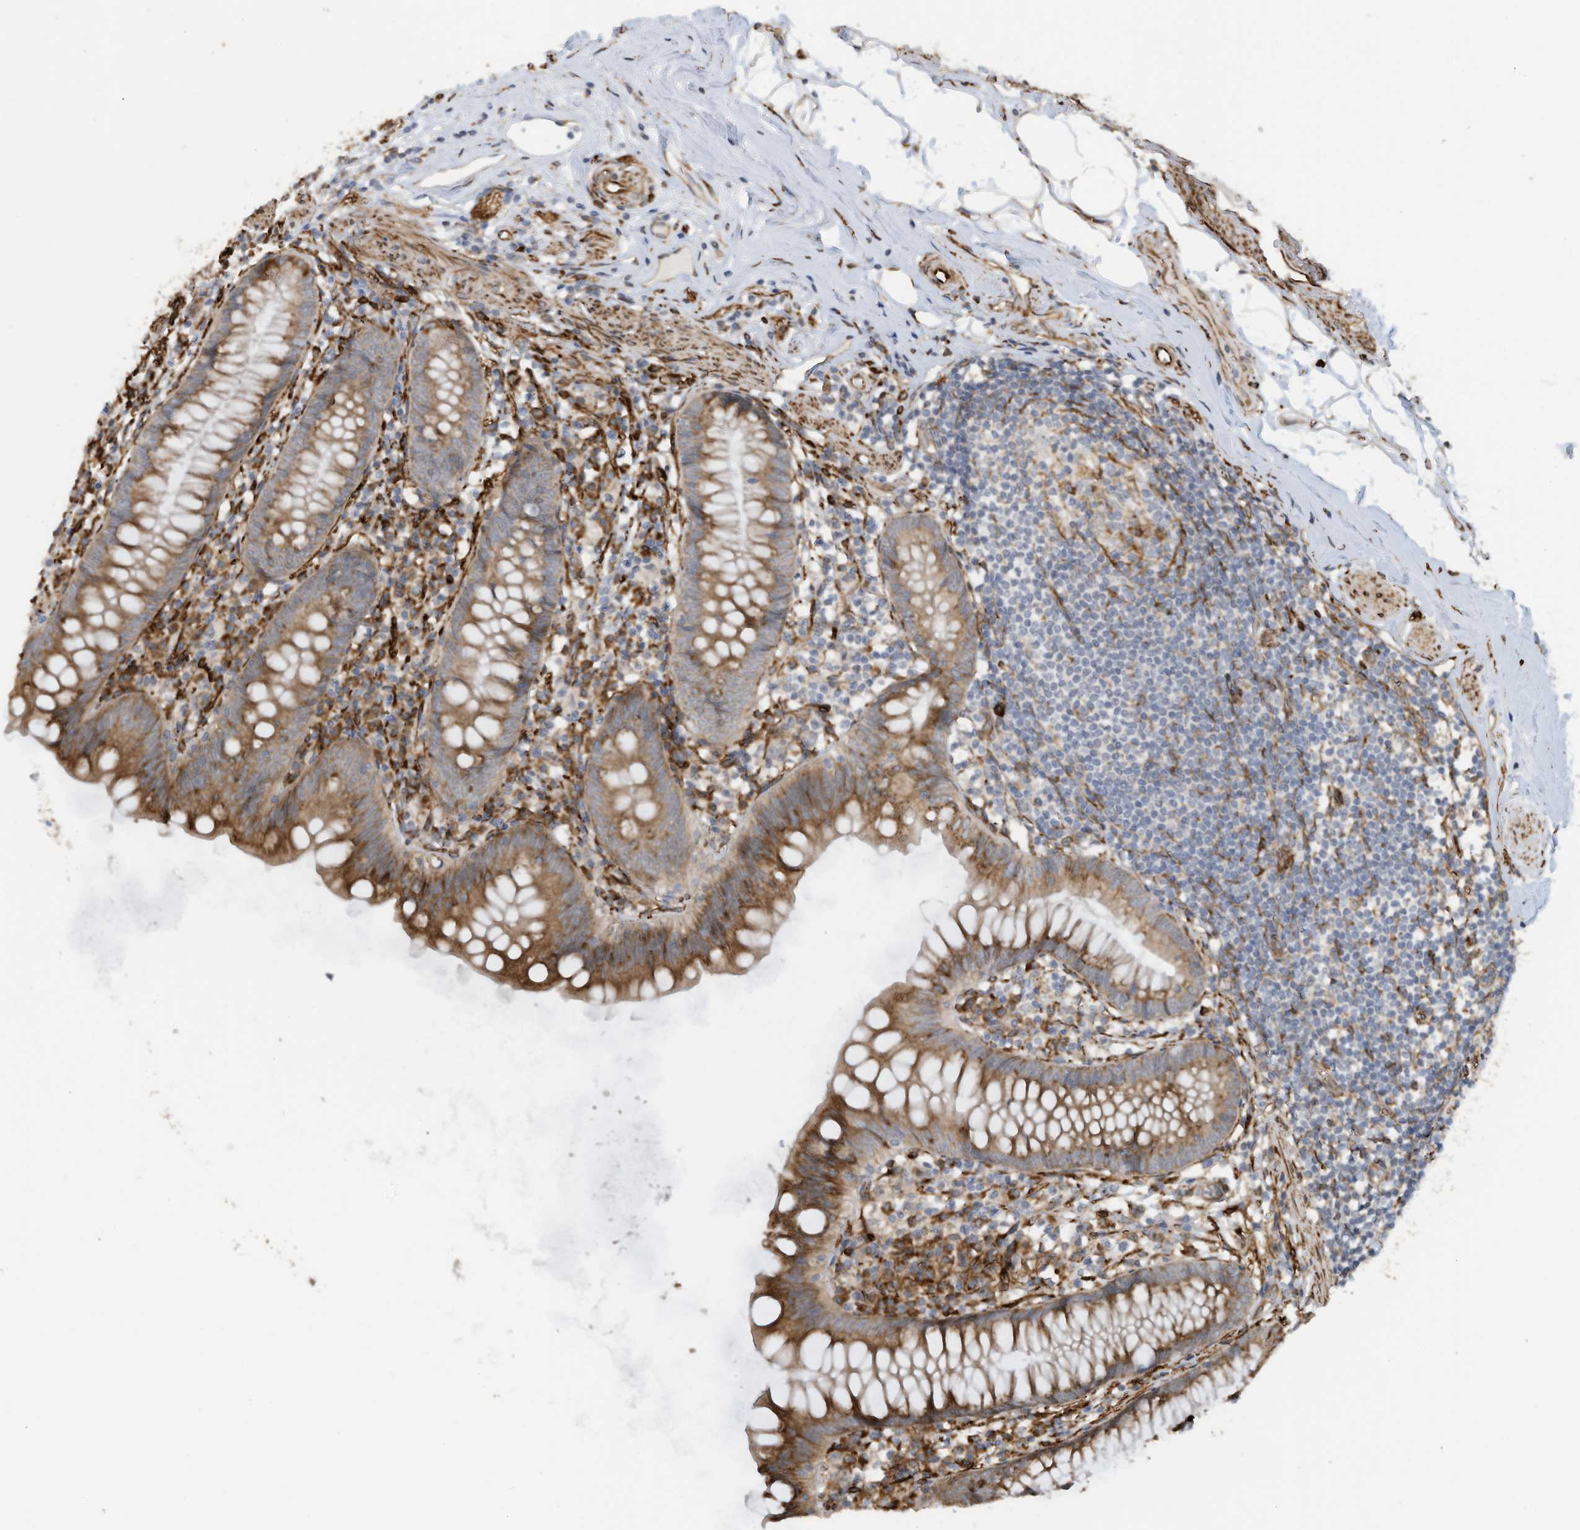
{"staining": {"intensity": "moderate", "quantity": ">75%", "location": "cytoplasmic/membranous"}, "tissue": "appendix", "cell_type": "Glandular cells", "image_type": "normal", "snomed": [{"axis": "morphology", "description": "Normal tissue, NOS"}, {"axis": "topography", "description": "Appendix"}], "caption": "Immunohistochemical staining of unremarkable appendix displays >75% levels of moderate cytoplasmic/membranous protein staining in approximately >75% of glandular cells. (DAB IHC with brightfield microscopy, high magnification).", "gene": "ZBTB45", "patient": {"sex": "female", "age": 62}}